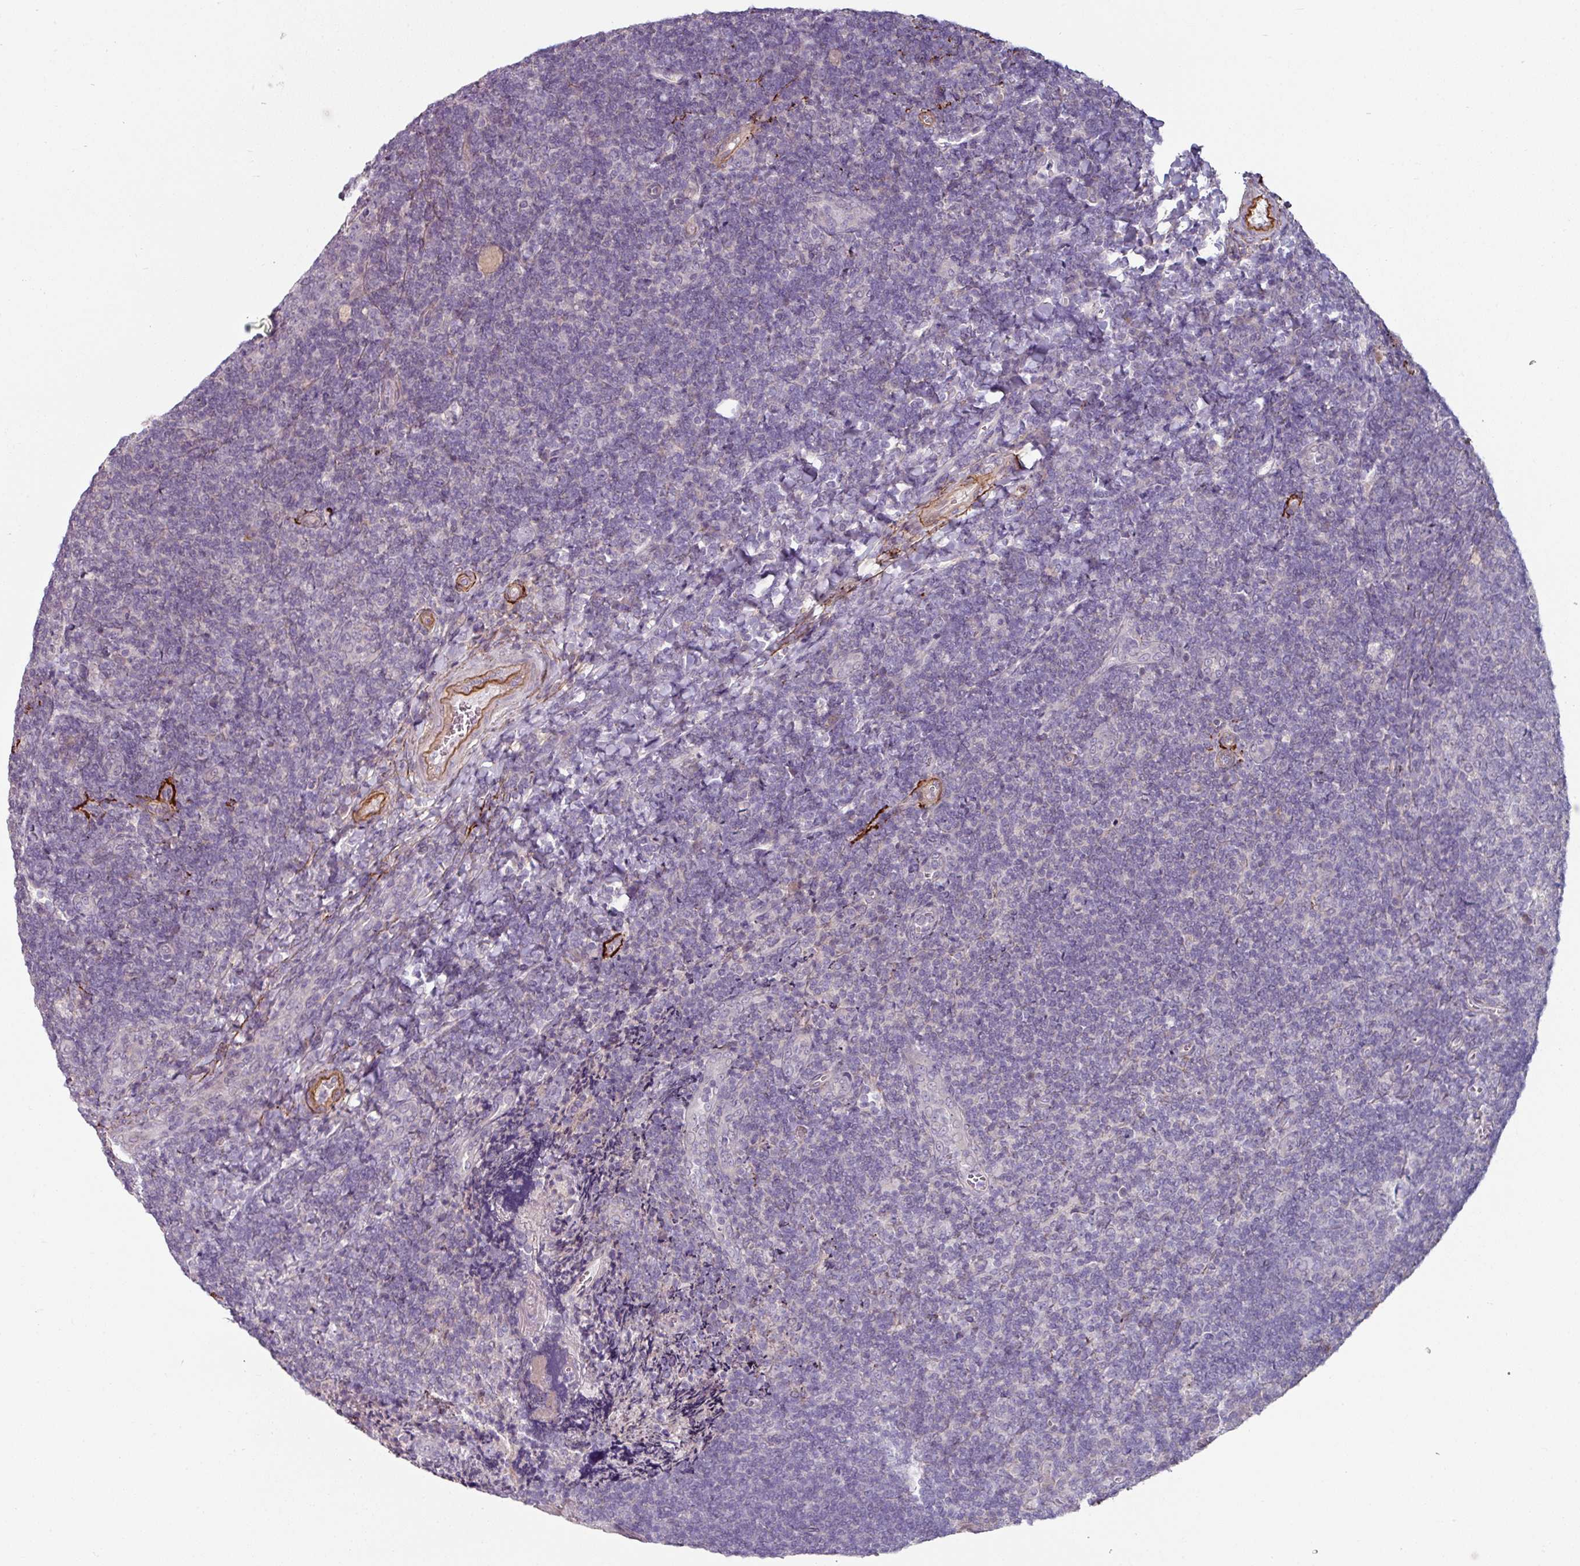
{"staining": {"intensity": "negative", "quantity": "none", "location": "none"}, "tissue": "tonsil", "cell_type": "Germinal center cells", "image_type": "normal", "snomed": [{"axis": "morphology", "description": "Normal tissue, NOS"}, {"axis": "topography", "description": "Tonsil"}], "caption": "DAB immunohistochemical staining of normal tonsil reveals no significant expression in germinal center cells. The staining was performed using DAB to visualize the protein expression in brown, while the nuclei were stained in blue with hematoxylin (Magnification: 20x).", "gene": "MTMR14", "patient": {"sex": "male", "age": 17}}